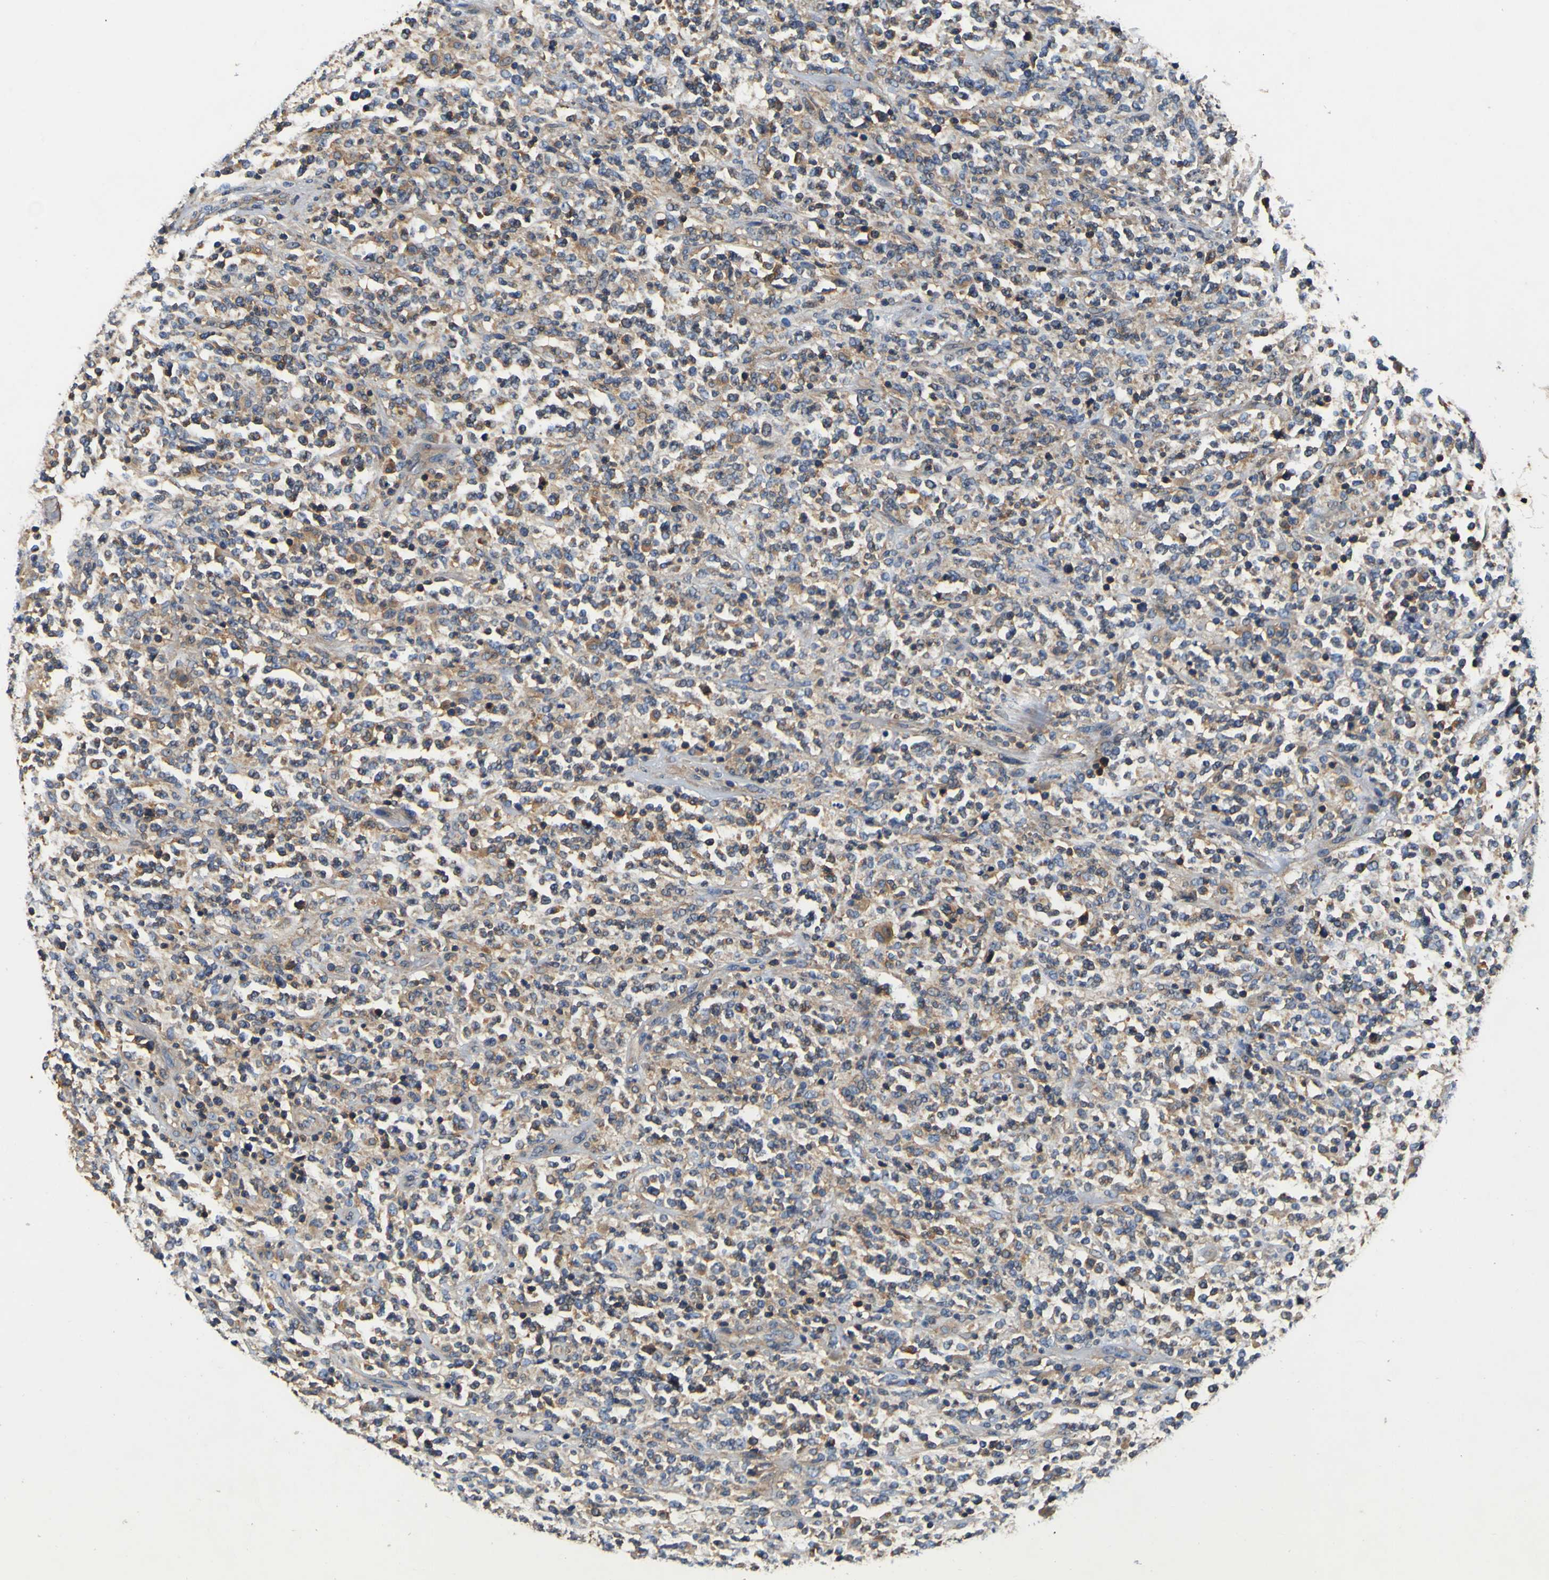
{"staining": {"intensity": "moderate", "quantity": ">75%", "location": "cytoplasmic/membranous"}, "tissue": "lymphoma", "cell_type": "Tumor cells", "image_type": "cancer", "snomed": [{"axis": "morphology", "description": "Malignant lymphoma, non-Hodgkin's type, High grade"}, {"axis": "topography", "description": "Soft tissue"}], "caption": "There is medium levels of moderate cytoplasmic/membranous expression in tumor cells of lymphoma, as demonstrated by immunohistochemical staining (brown color).", "gene": "CNR2", "patient": {"sex": "male", "age": 18}}